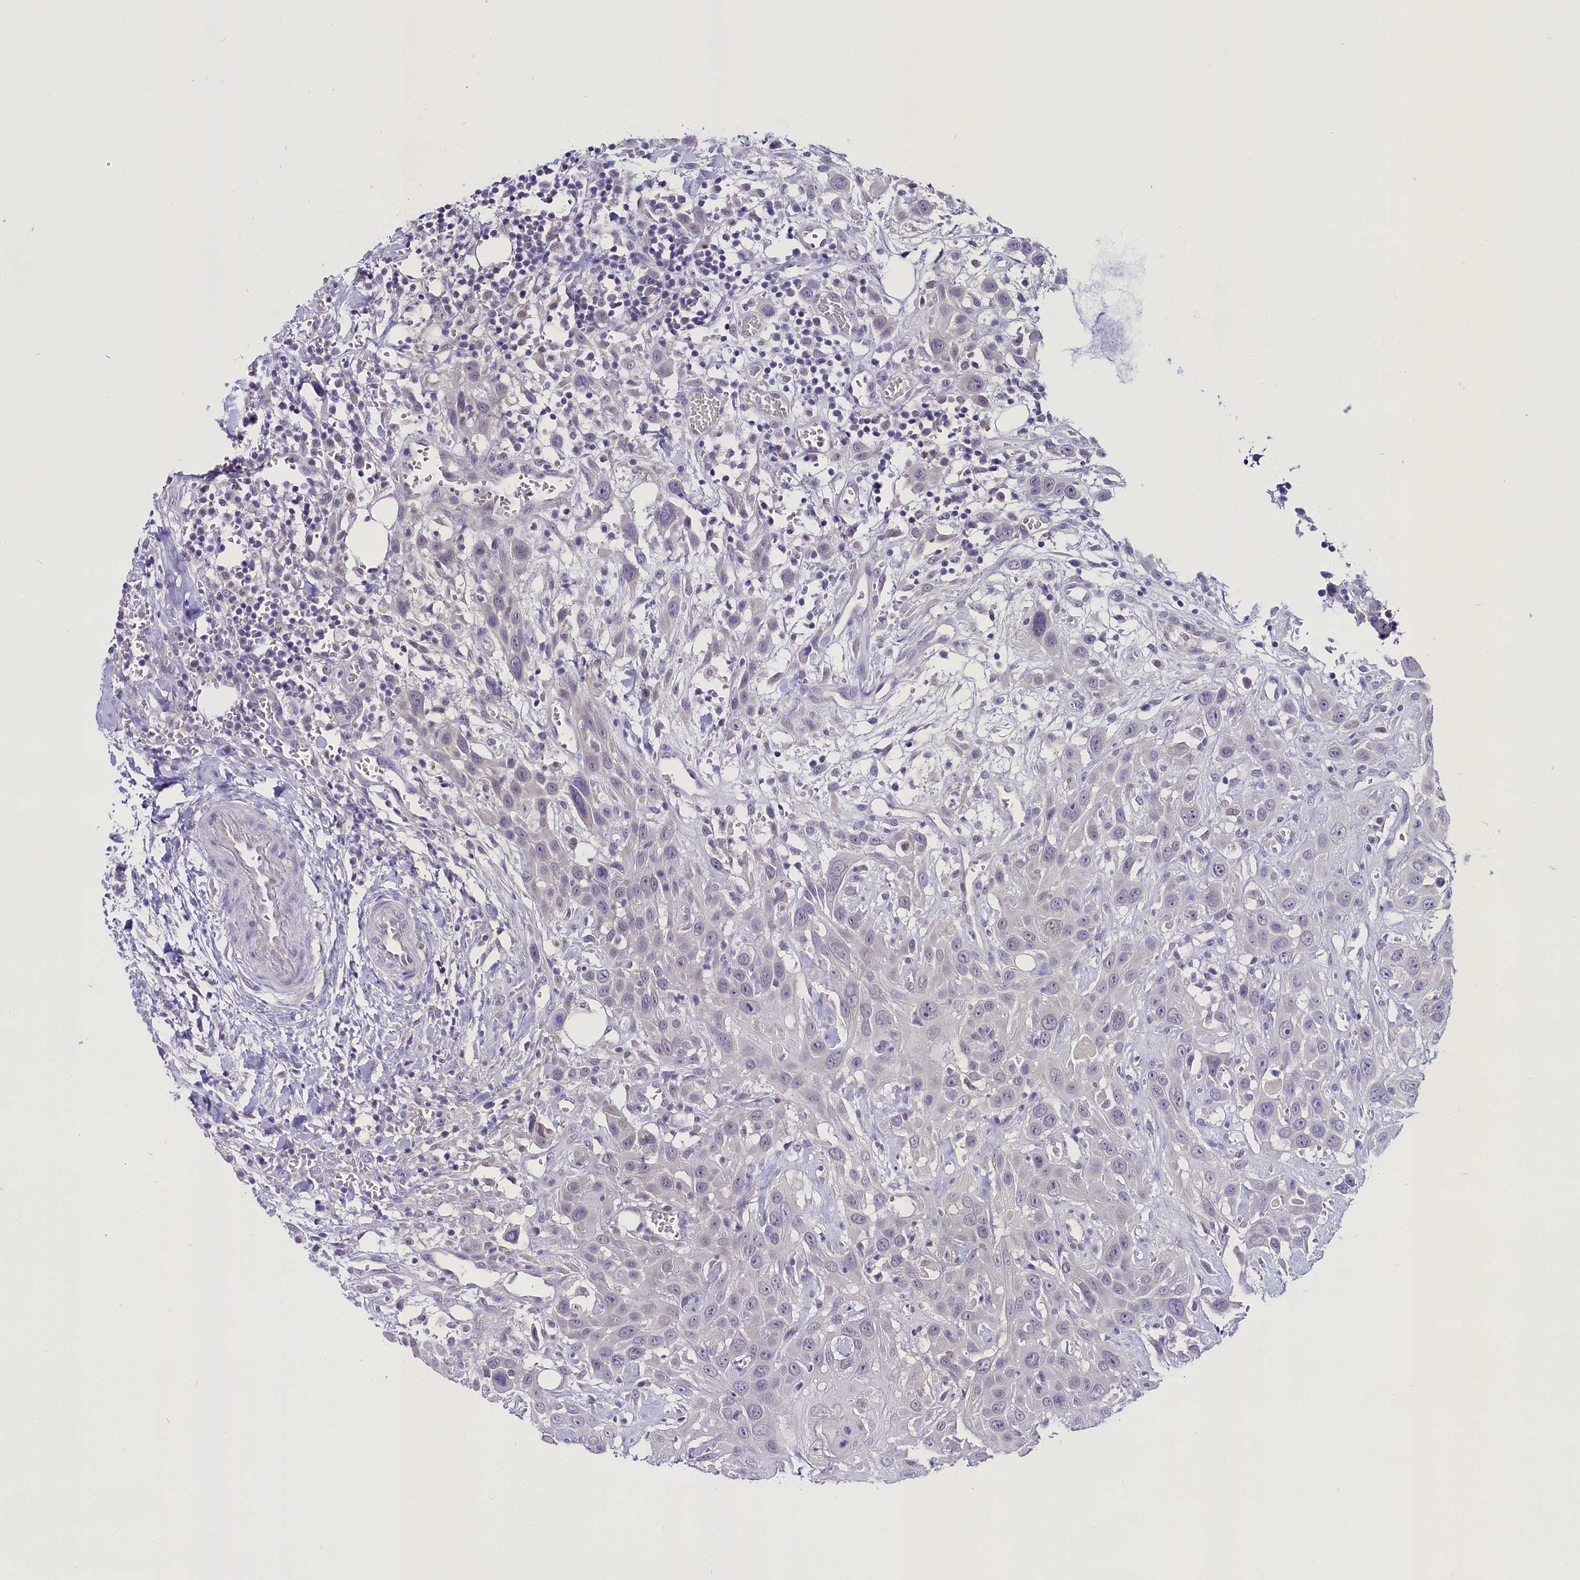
{"staining": {"intensity": "negative", "quantity": "none", "location": "none"}, "tissue": "head and neck cancer", "cell_type": "Tumor cells", "image_type": "cancer", "snomed": [{"axis": "morphology", "description": "Squamous cell carcinoma, NOS"}, {"axis": "topography", "description": "Head-Neck"}], "caption": "This is an immunohistochemistry (IHC) histopathology image of human head and neck squamous cell carcinoma. There is no positivity in tumor cells.", "gene": "OSGEP", "patient": {"sex": "male", "age": 81}}